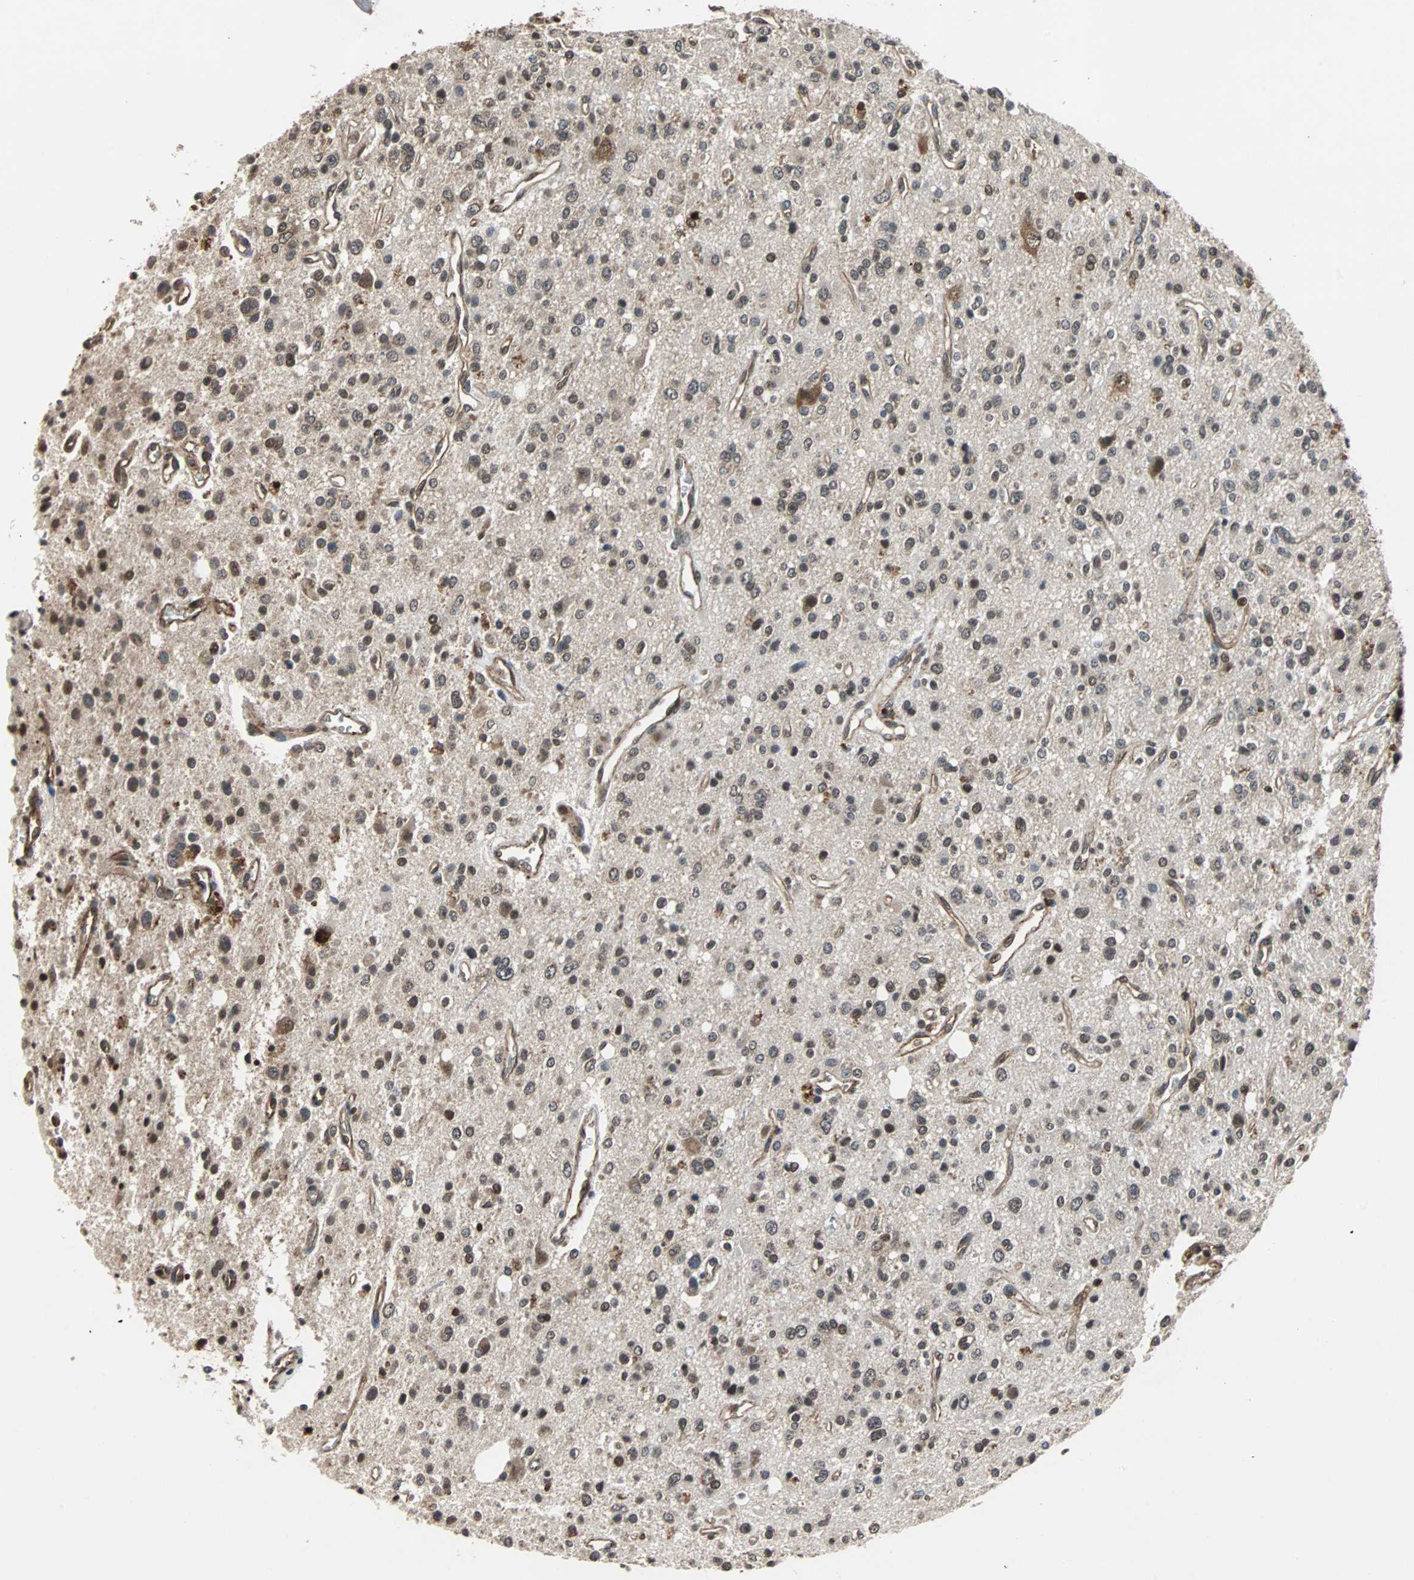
{"staining": {"intensity": "weak", "quantity": ">75%", "location": "cytoplasmic/membranous"}, "tissue": "glioma", "cell_type": "Tumor cells", "image_type": "cancer", "snomed": [{"axis": "morphology", "description": "Glioma, malignant, High grade"}, {"axis": "topography", "description": "Brain"}], "caption": "Tumor cells exhibit low levels of weak cytoplasmic/membranous positivity in approximately >75% of cells in malignant glioma (high-grade).", "gene": "LSR", "patient": {"sex": "male", "age": 47}}